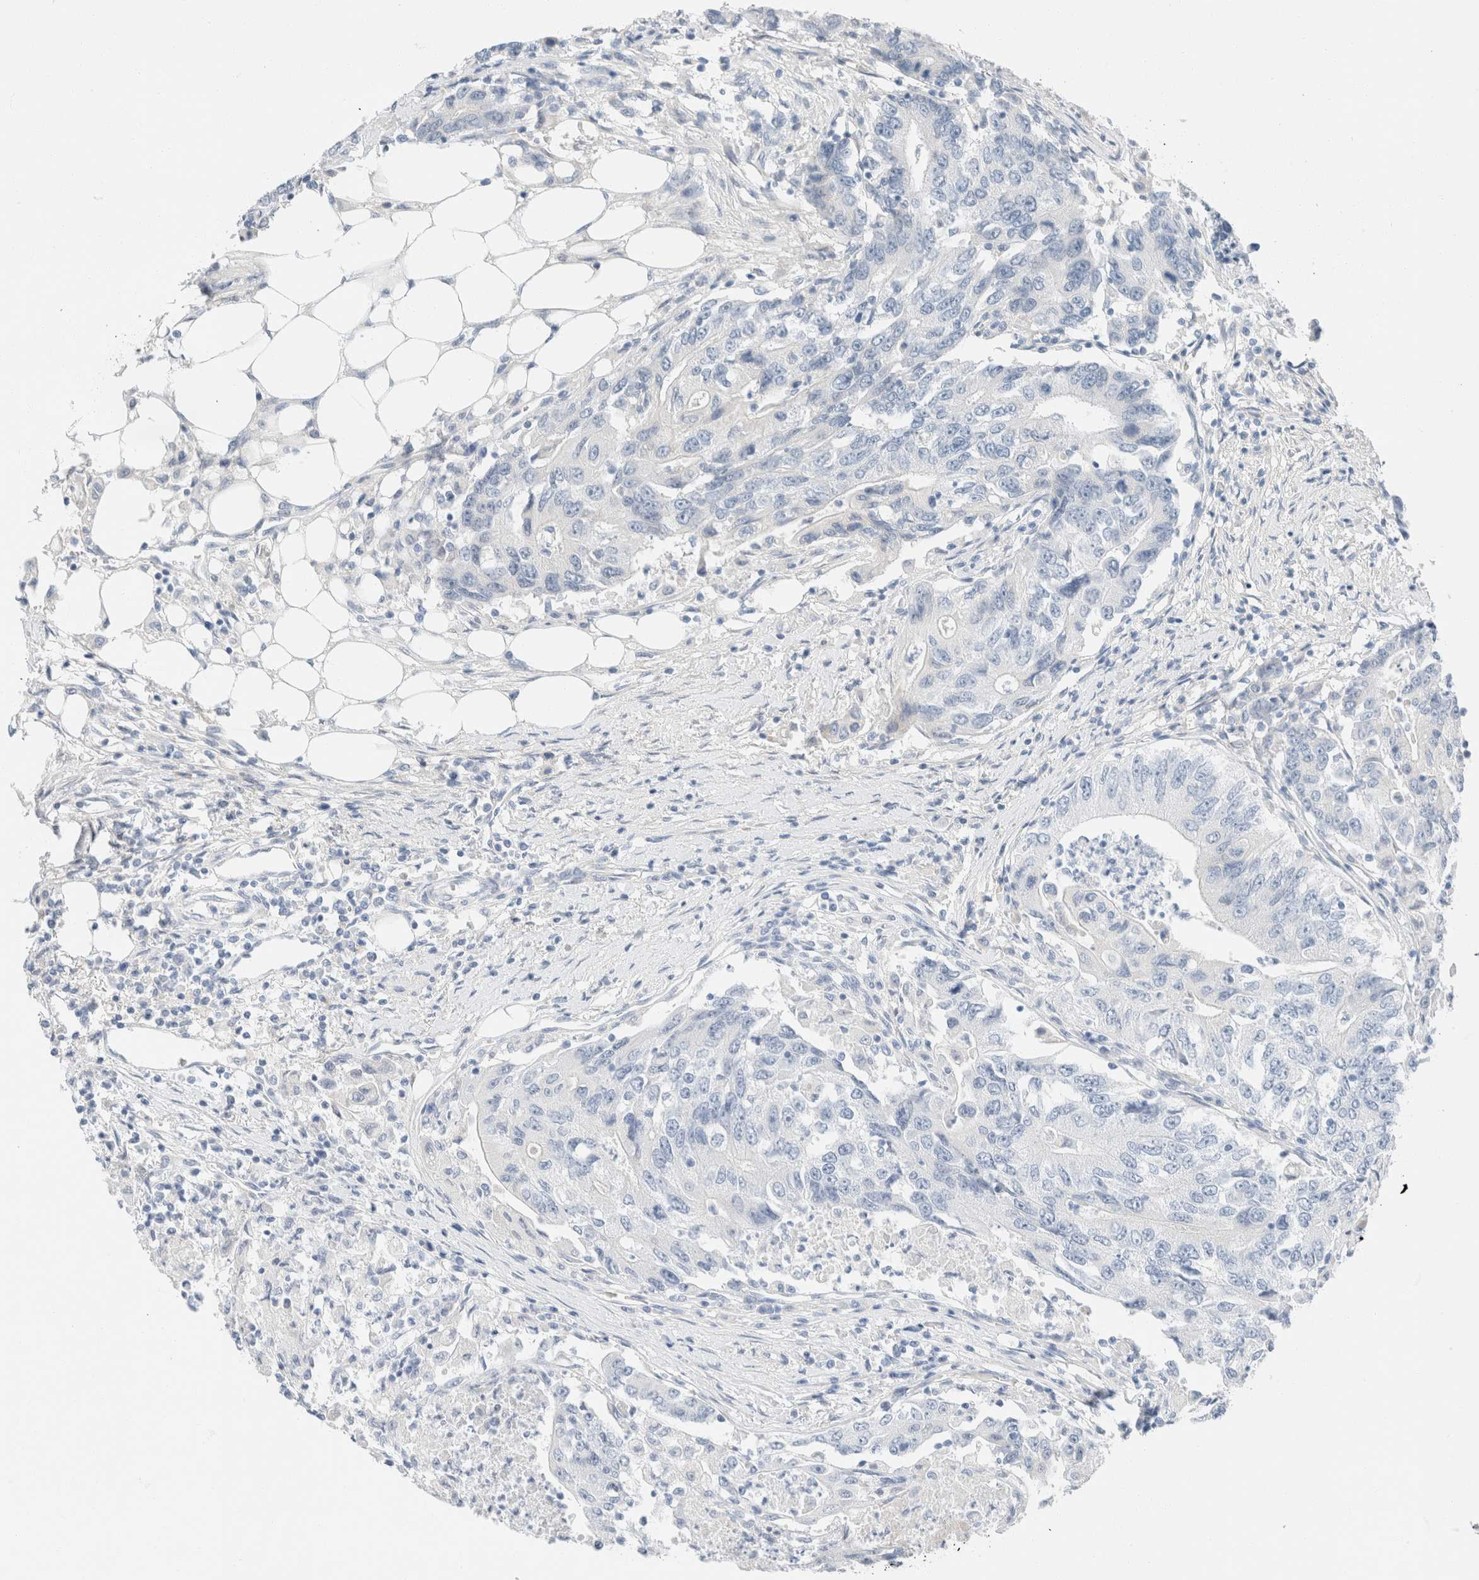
{"staining": {"intensity": "negative", "quantity": "none", "location": "none"}, "tissue": "colorectal cancer", "cell_type": "Tumor cells", "image_type": "cancer", "snomed": [{"axis": "morphology", "description": "Adenocarcinoma, NOS"}, {"axis": "topography", "description": "Colon"}], "caption": "An immunohistochemistry image of colorectal cancer (adenocarcinoma) is shown. There is no staining in tumor cells of colorectal cancer (adenocarcinoma).", "gene": "PCM1", "patient": {"sex": "female", "age": 77}}